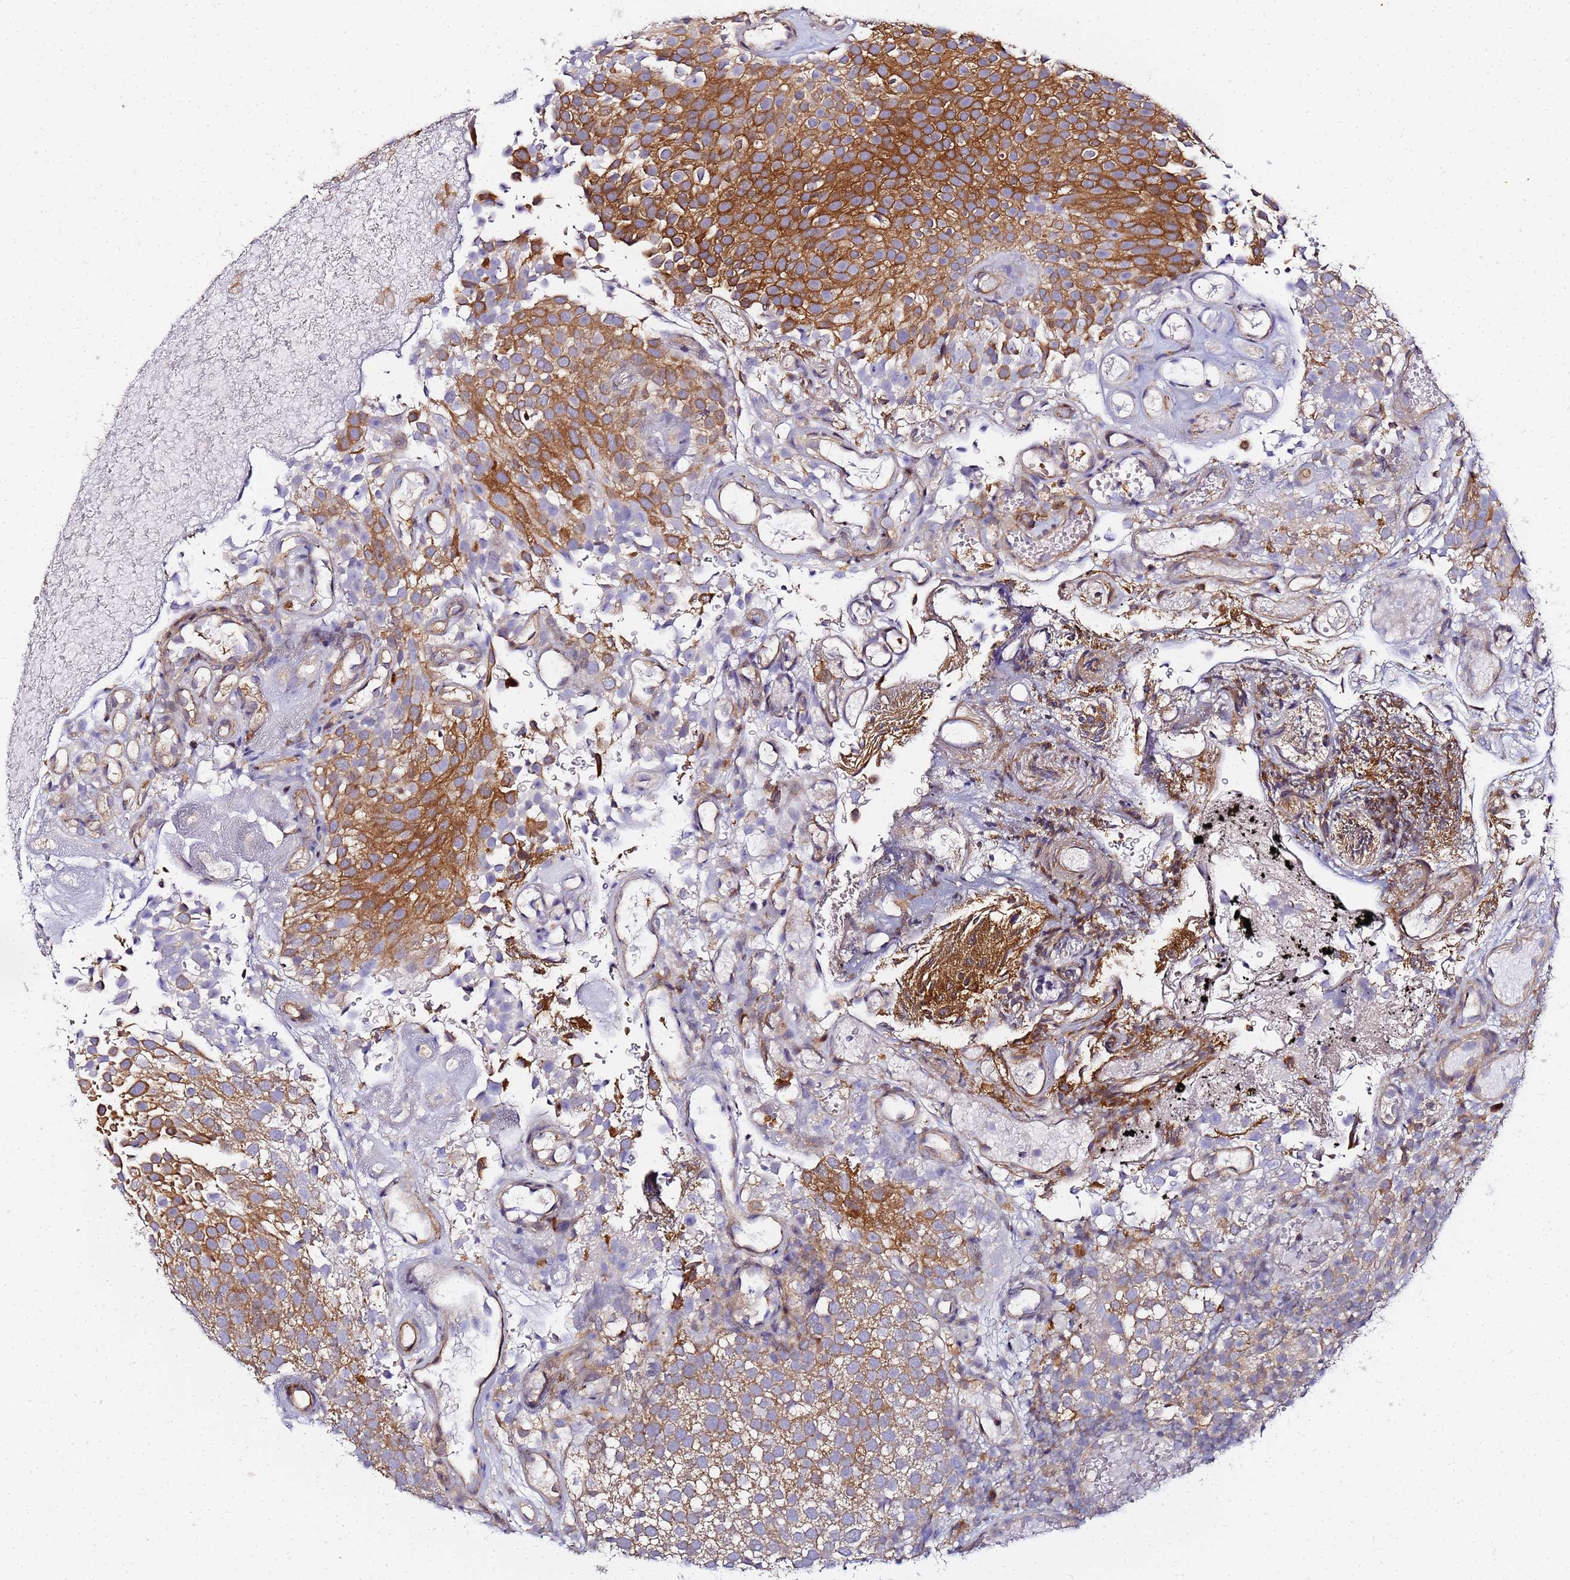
{"staining": {"intensity": "moderate", "quantity": "25%-75%", "location": "cytoplasmic/membranous"}, "tissue": "urothelial cancer", "cell_type": "Tumor cells", "image_type": "cancer", "snomed": [{"axis": "morphology", "description": "Urothelial carcinoma, Low grade"}, {"axis": "topography", "description": "Urinary bladder"}], "caption": "The image demonstrates immunohistochemical staining of urothelial cancer. There is moderate cytoplasmic/membranous expression is appreciated in approximately 25%-75% of tumor cells.", "gene": "CHM", "patient": {"sex": "male", "age": 78}}